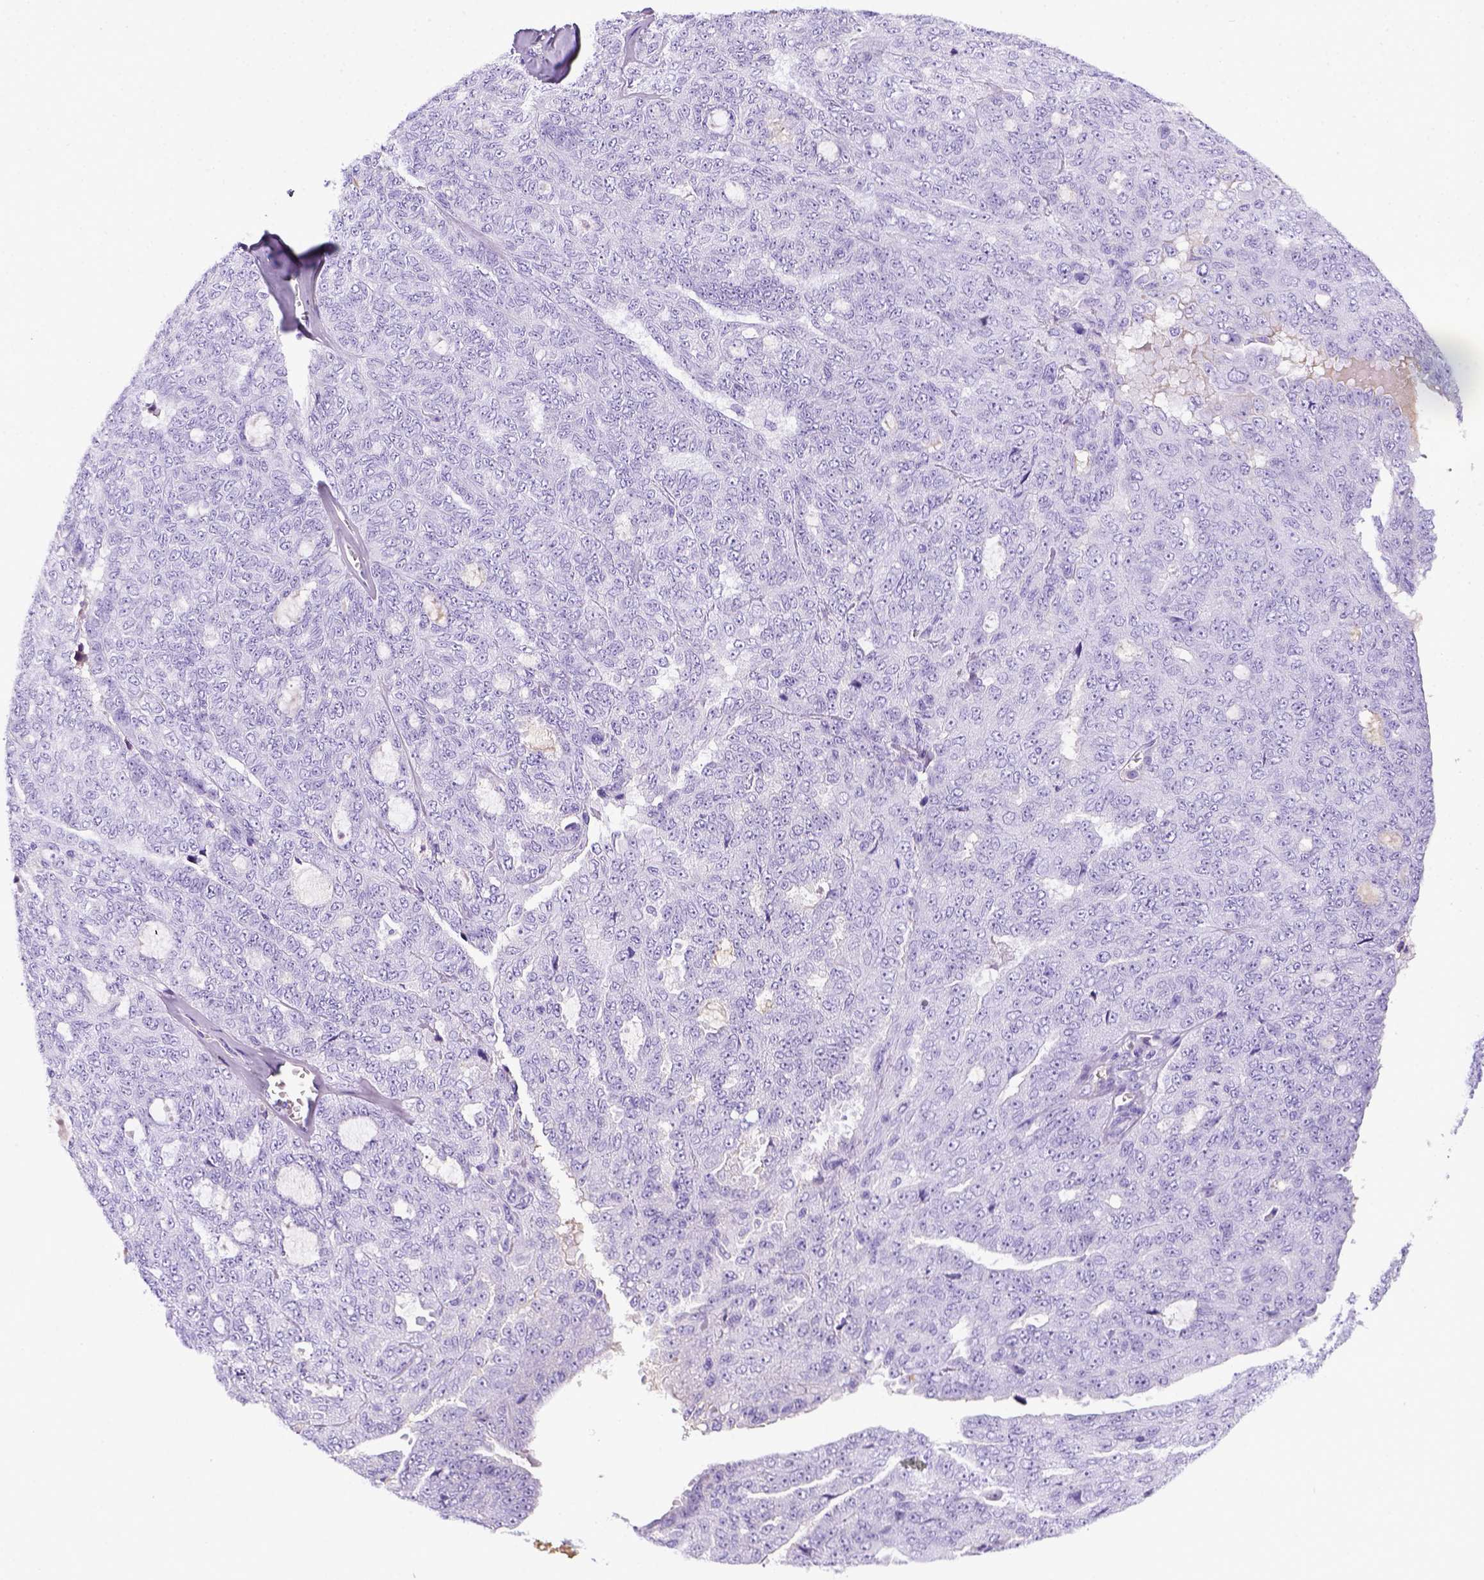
{"staining": {"intensity": "negative", "quantity": "none", "location": "none"}, "tissue": "ovarian cancer", "cell_type": "Tumor cells", "image_type": "cancer", "snomed": [{"axis": "morphology", "description": "Cystadenocarcinoma, serous, NOS"}, {"axis": "topography", "description": "Ovary"}], "caption": "An image of human ovarian cancer (serous cystadenocarcinoma) is negative for staining in tumor cells. (IHC, brightfield microscopy, high magnification).", "gene": "ITIH4", "patient": {"sex": "female", "age": 71}}